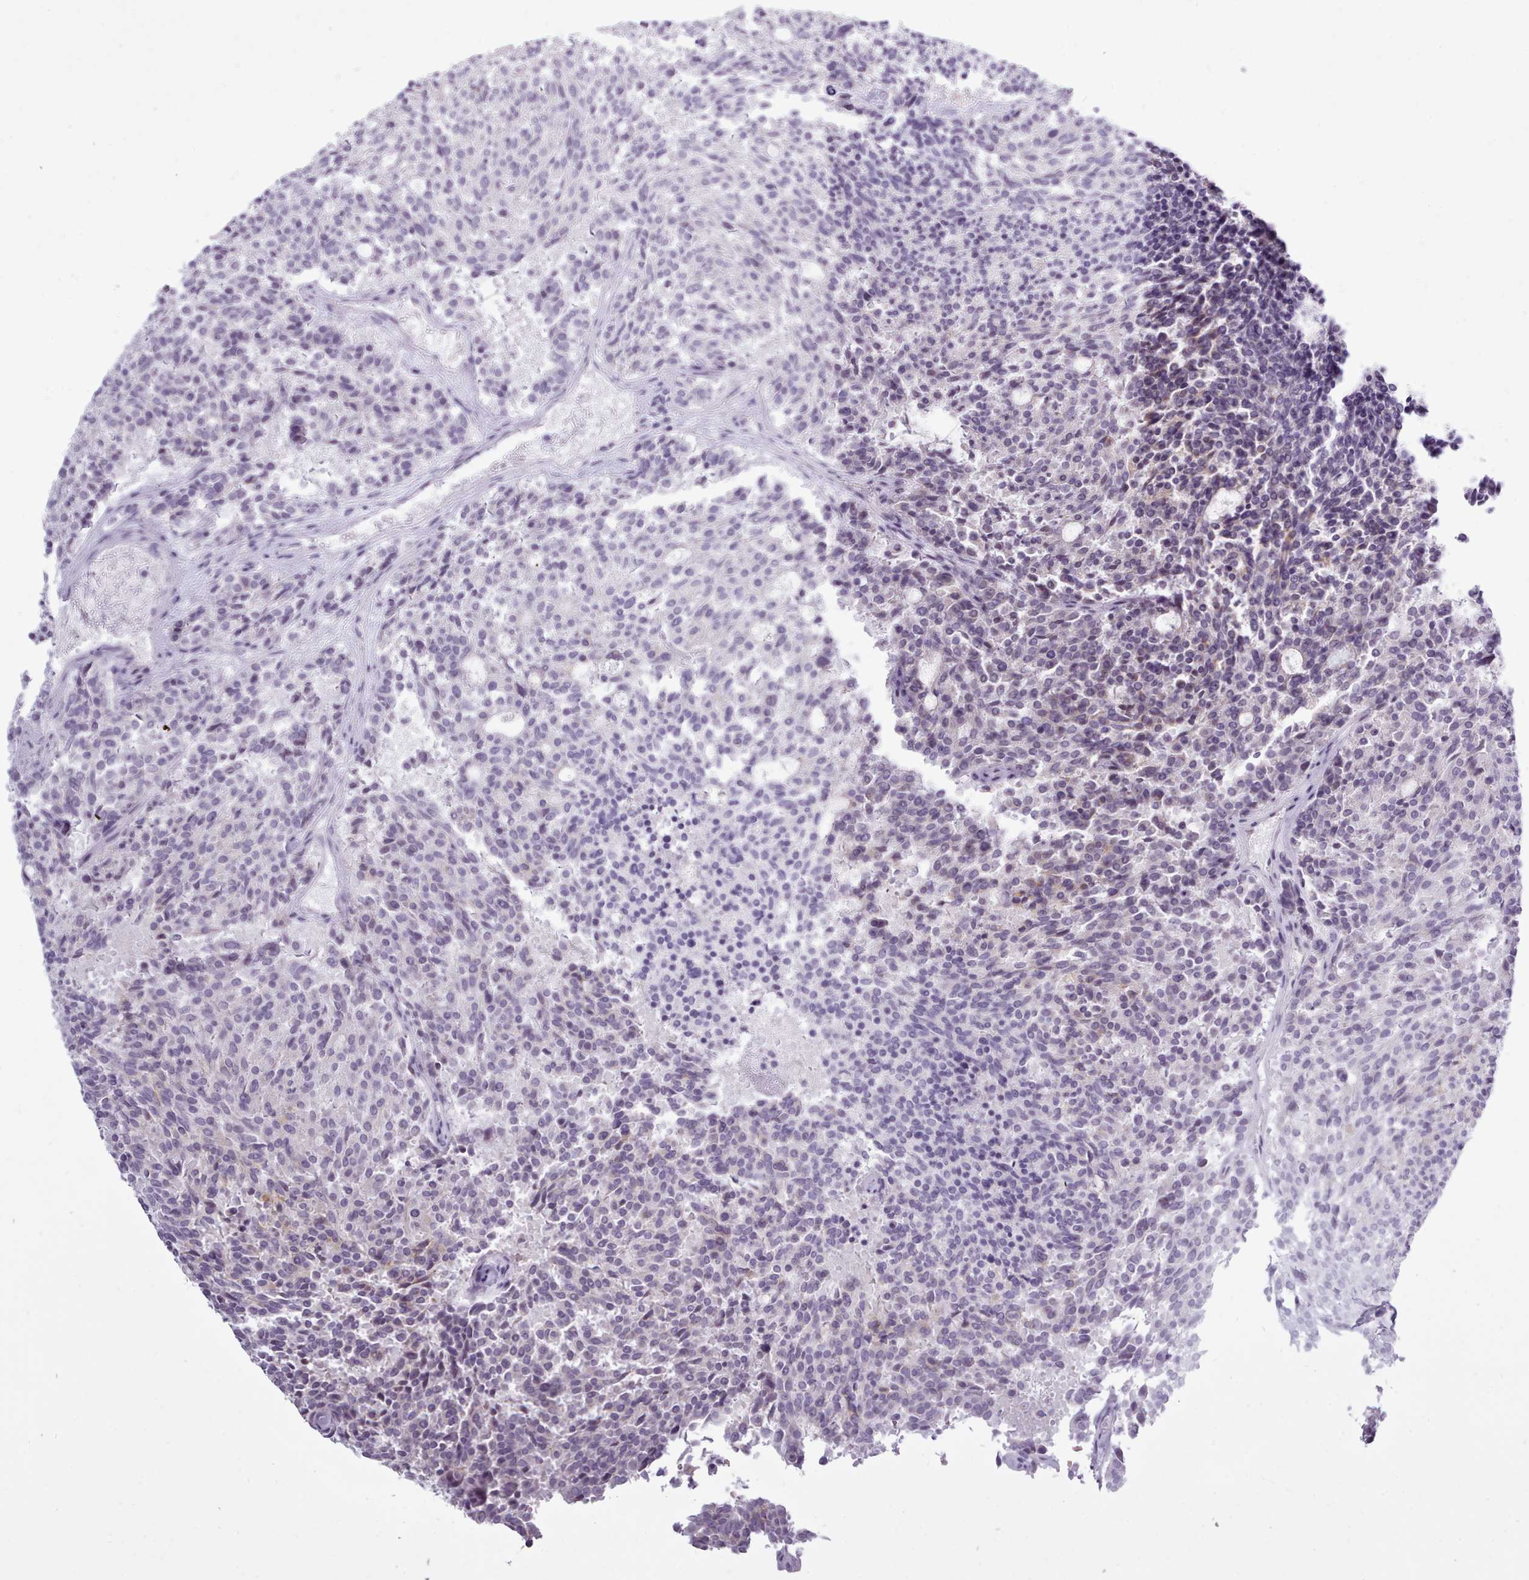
{"staining": {"intensity": "negative", "quantity": "none", "location": "none"}, "tissue": "carcinoid", "cell_type": "Tumor cells", "image_type": "cancer", "snomed": [{"axis": "morphology", "description": "Carcinoid, malignant, NOS"}, {"axis": "topography", "description": "Pancreas"}], "caption": "IHC photomicrograph of human carcinoid (malignant) stained for a protein (brown), which exhibits no positivity in tumor cells.", "gene": "BDKRB2", "patient": {"sex": "female", "age": 54}}